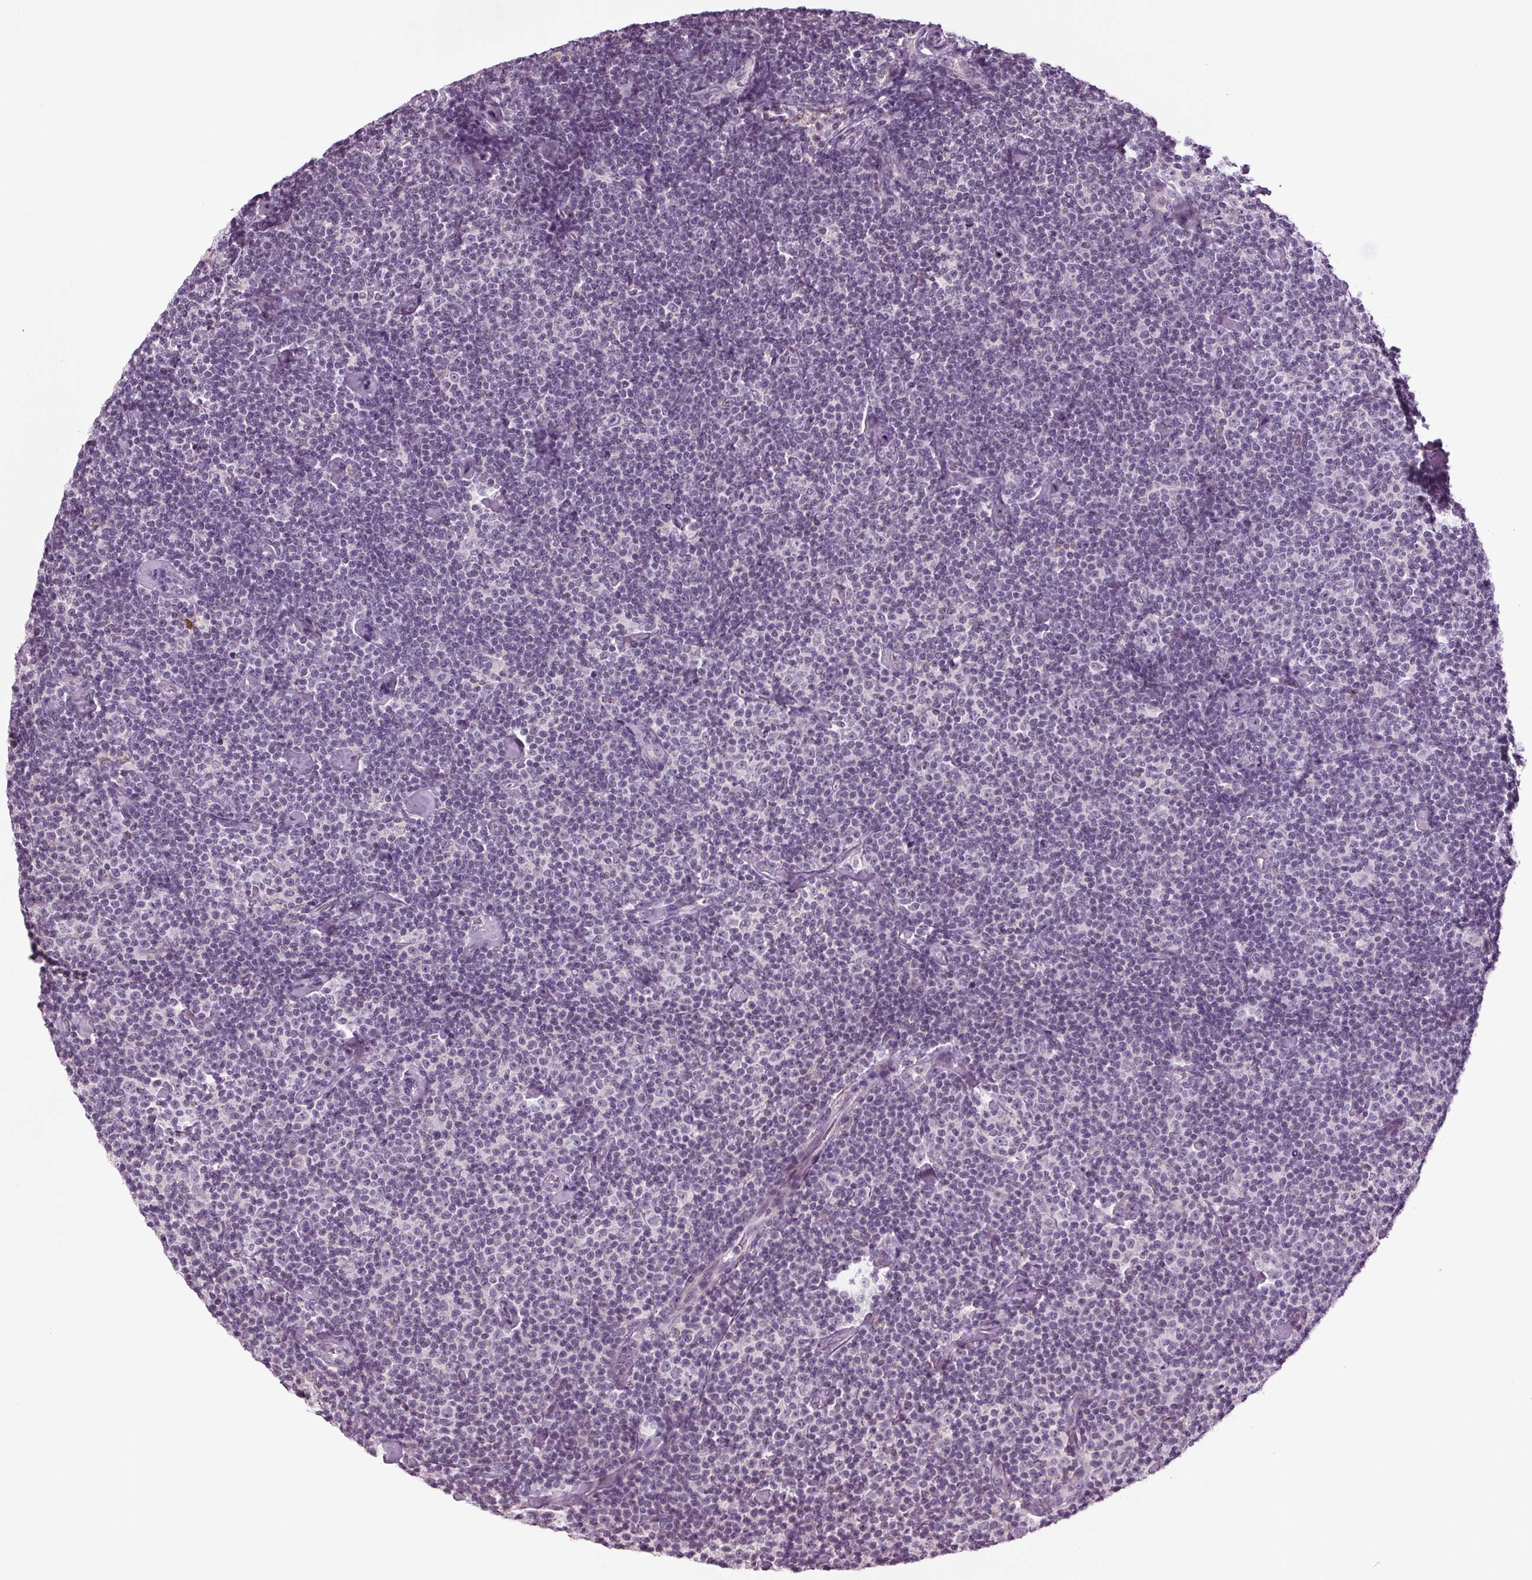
{"staining": {"intensity": "negative", "quantity": "none", "location": "none"}, "tissue": "lymphoma", "cell_type": "Tumor cells", "image_type": "cancer", "snomed": [{"axis": "morphology", "description": "Malignant lymphoma, non-Hodgkin's type, Low grade"}, {"axis": "topography", "description": "Lymph node"}], "caption": "A high-resolution image shows immunohistochemistry staining of malignant lymphoma, non-Hodgkin's type (low-grade), which displays no significant expression in tumor cells.", "gene": "BHLHE22", "patient": {"sex": "male", "age": 81}}